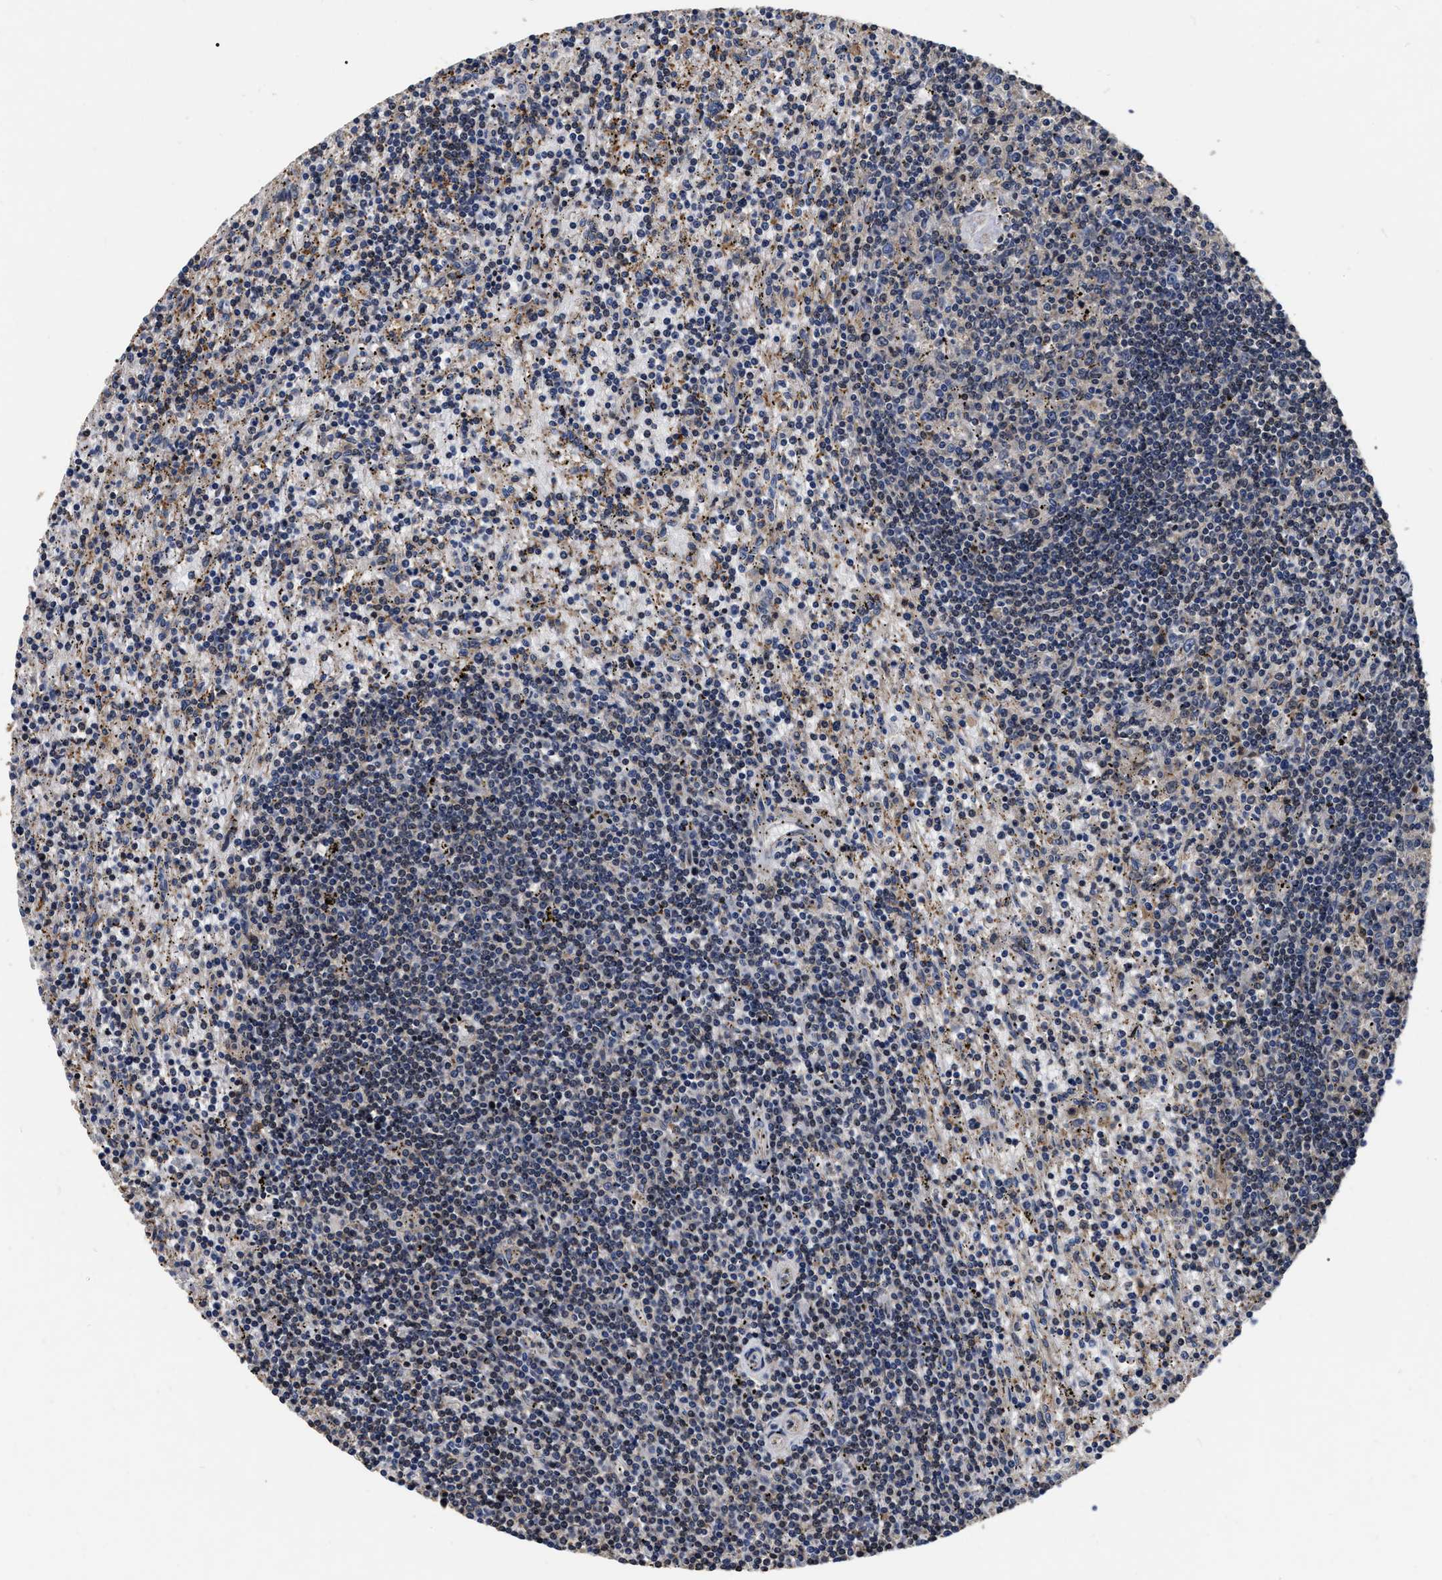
{"staining": {"intensity": "weak", "quantity": "<25%", "location": "cytoplasmic/membranous"}, "tissue": "lymphoma", "cell_type": "Tumor cells", "image_type": "cancer", "snomed": [{"axis": "morphology", "description": "Malignant lymphoma, non-Hodgkin's type, Low grade"}, {"axis": "topography", "description": "Spleen"}], "caption": "DAB (3,3'-diaminobenzidine) immunohistochemical staining of low-grade malignant lymphoma, non-Hodgkin's type demonstrates no significant expression in tumor cells.", "gene": "ABCG8", "patient": {"sex": "male", "age": 76}}